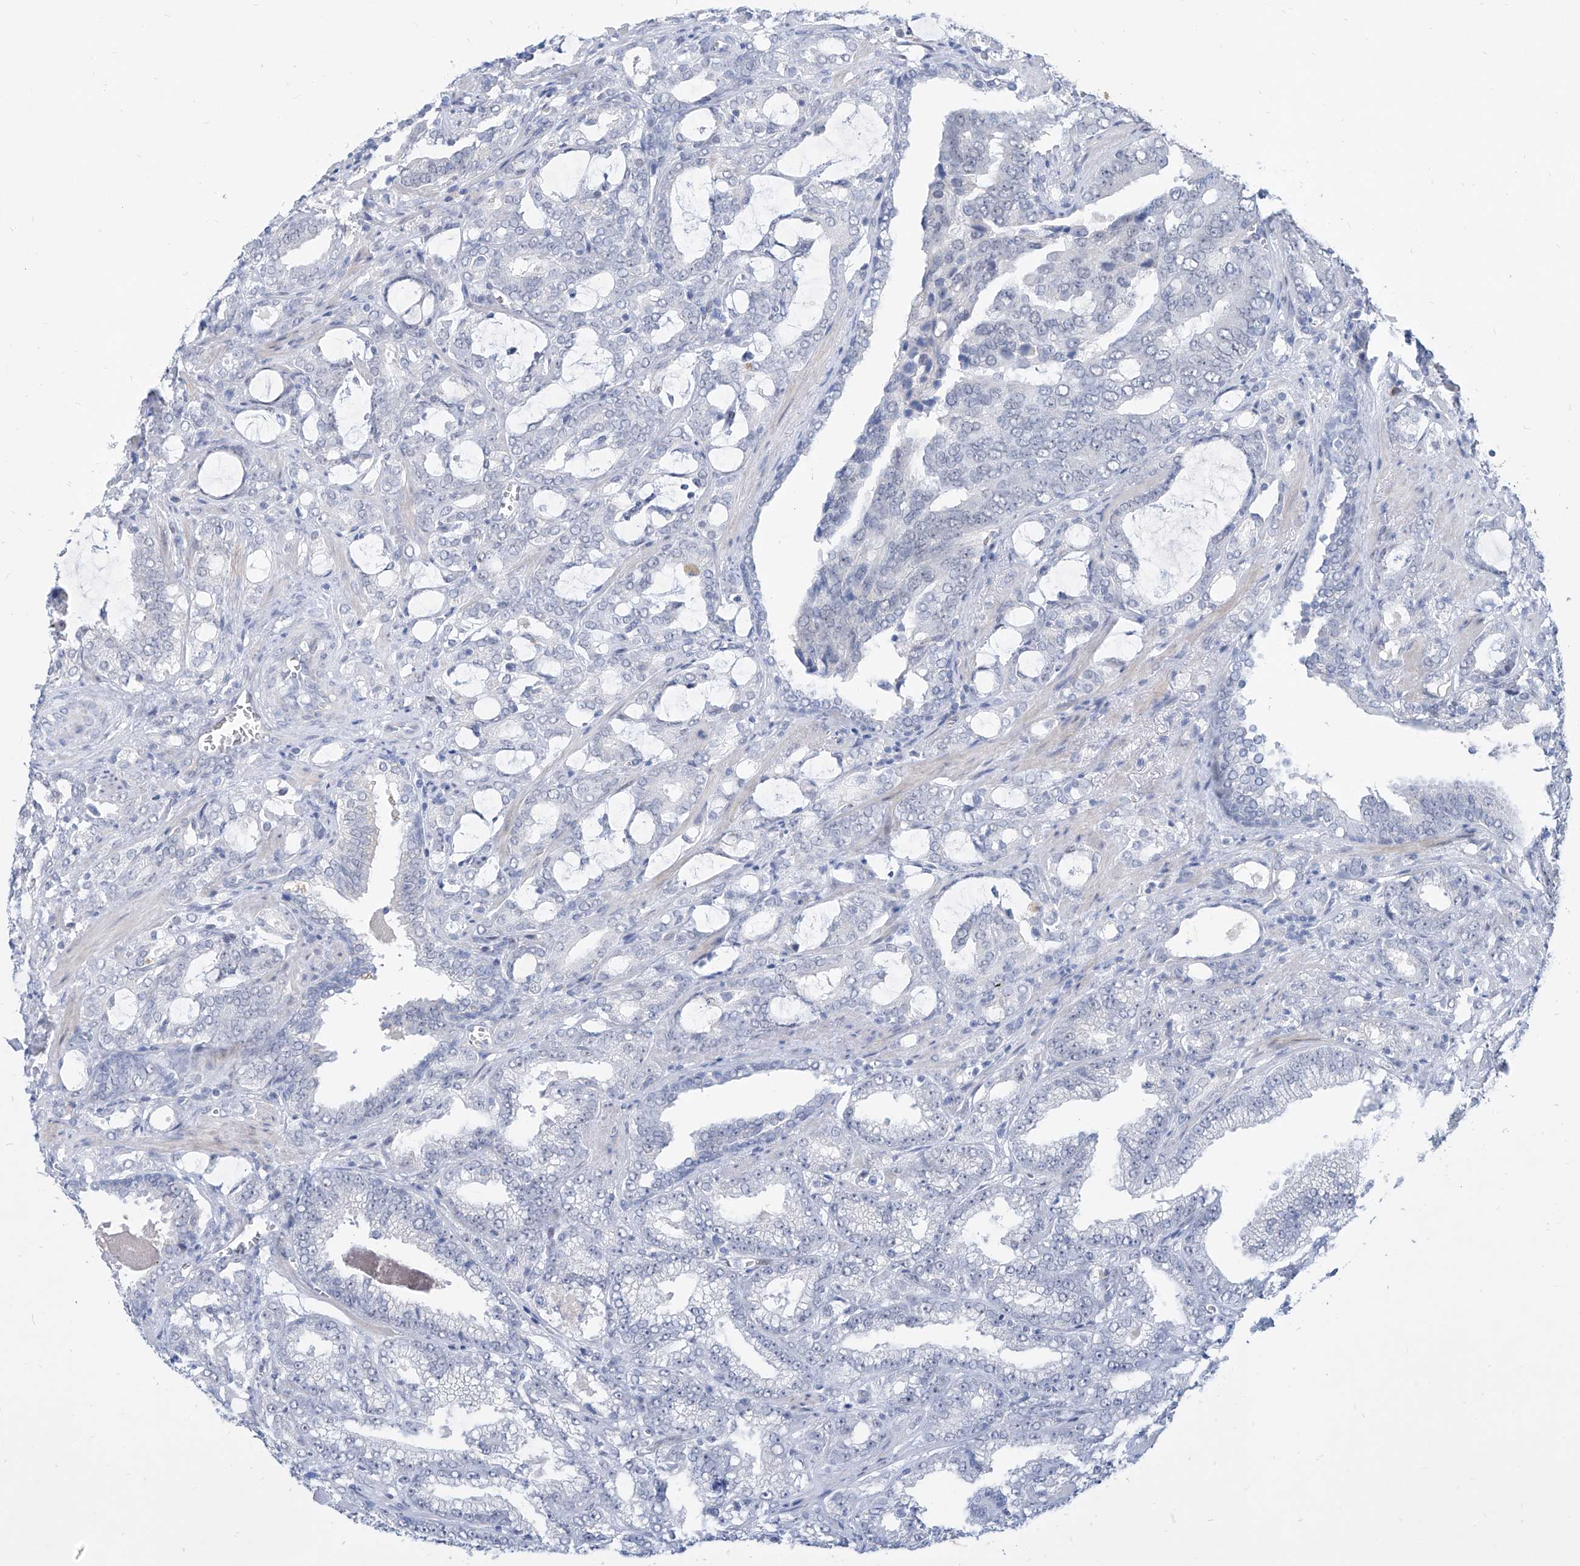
{"staining": {"intensity": "negative", "quantity": "none", "location": "none"}, "tissue": "prostate cancer", "cell_type": "Tumor cells", "image_type": "cancer", "snomed": [{"axis": "morphology", "description": "Adenocarcinoma, High grade"}, {"axis": "topography", "description": "Prostate and seminal vesicle, NOS"}], "caption": "DAB immunohistochemical staining of prostate cancer (high-grade adenocarcinoma) shows no significant positivity in tumor cells. (DAB (3,3'-diaminobenzidine) immunohistochemistry (IHC) with hematoxylin counter stain).", "gene": "BPTF", "patient": {"sex": "male", "age": 67}}